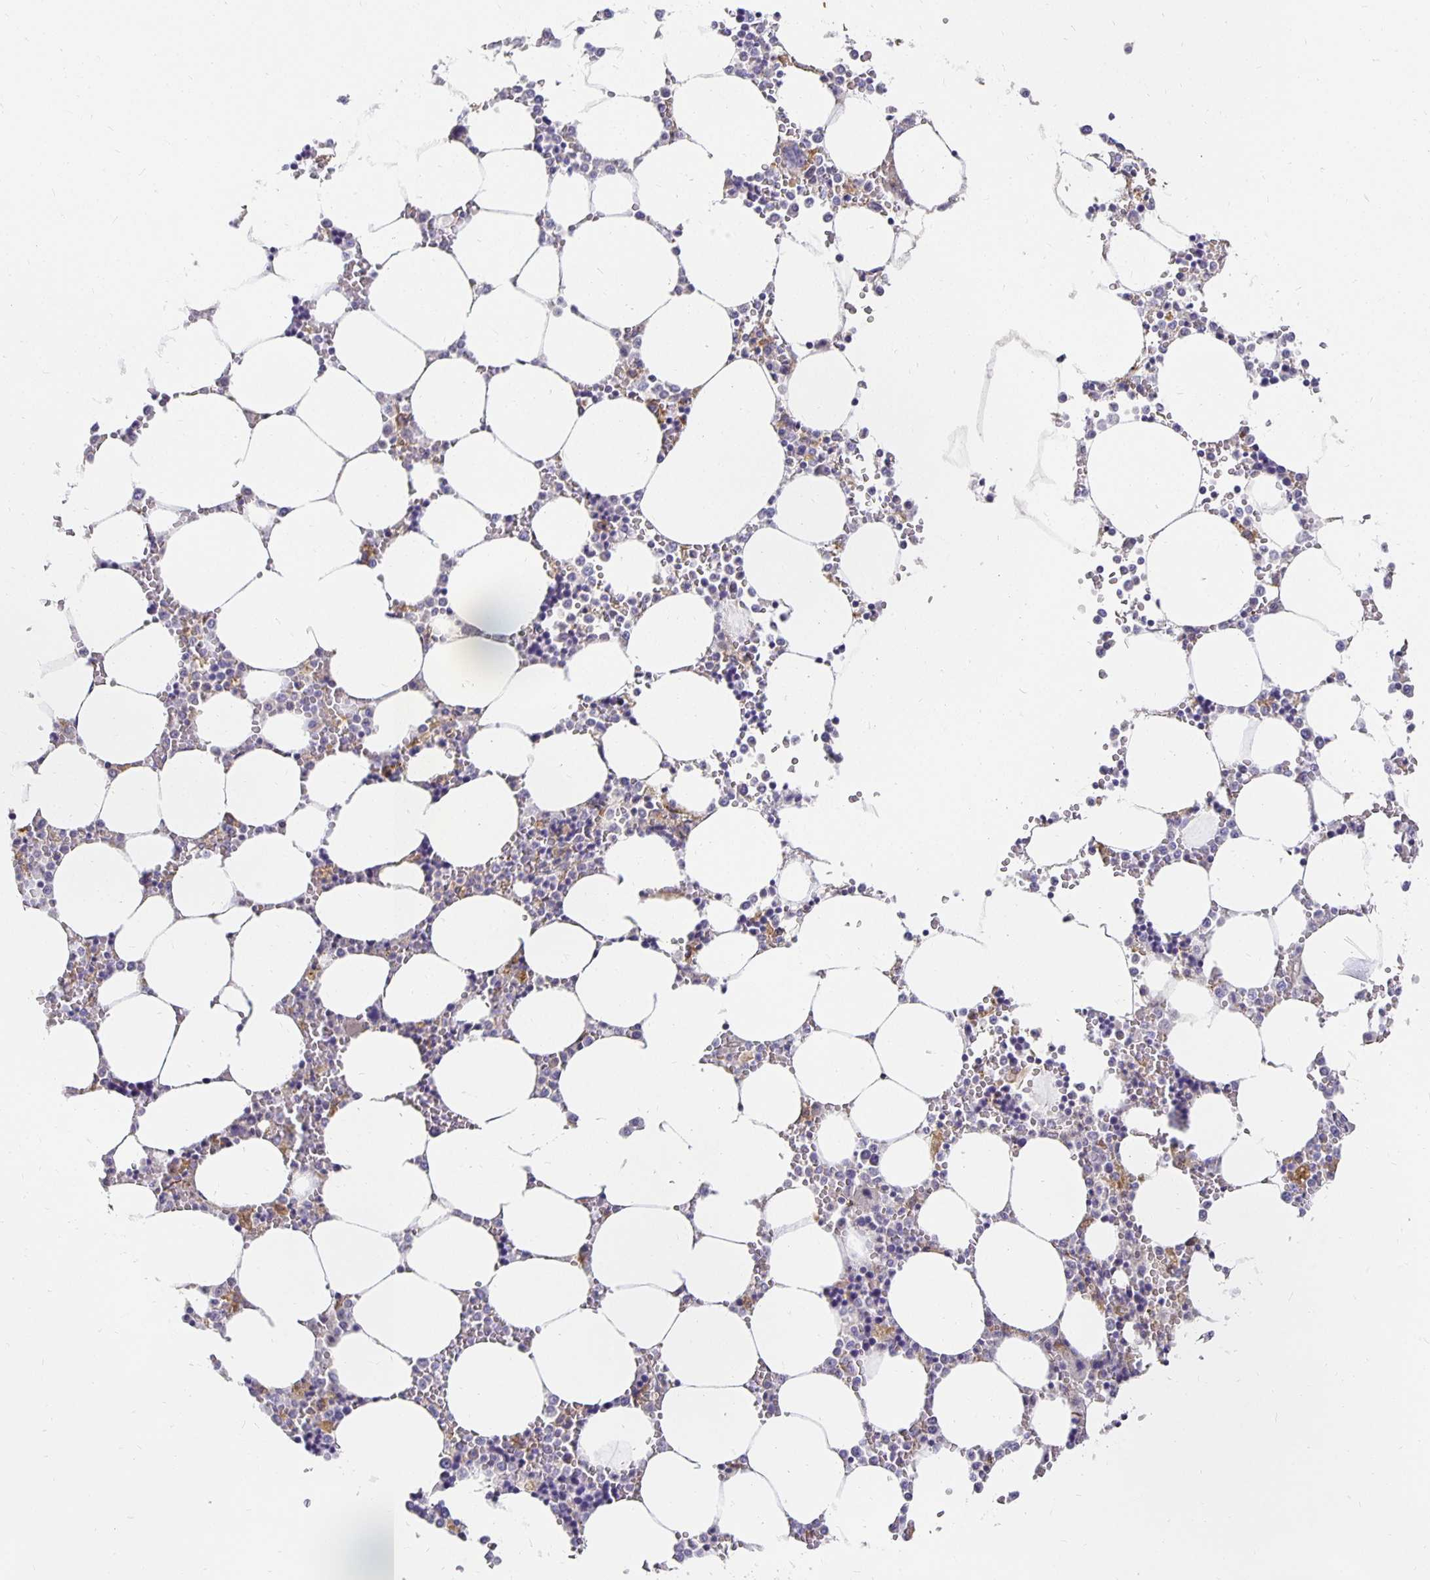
{"staining": {"intensity": "negative", "quantity": "none", "location": "none"}, "tissue": "bone marrow", "cell_type": "Hematopoietic cells", "image_type": "normal", "snomed": [{"axis": "morphology", "description": "Normal tissue, NOS"}, {"axis": "topography", "description": "Bone marrow"}], "caption": "Bone marrow stained for a protein using IHC reveals no staining hematopoietic cells.", "gene": "PLOD1", "patient": {"sex": "male", "age": 64}}